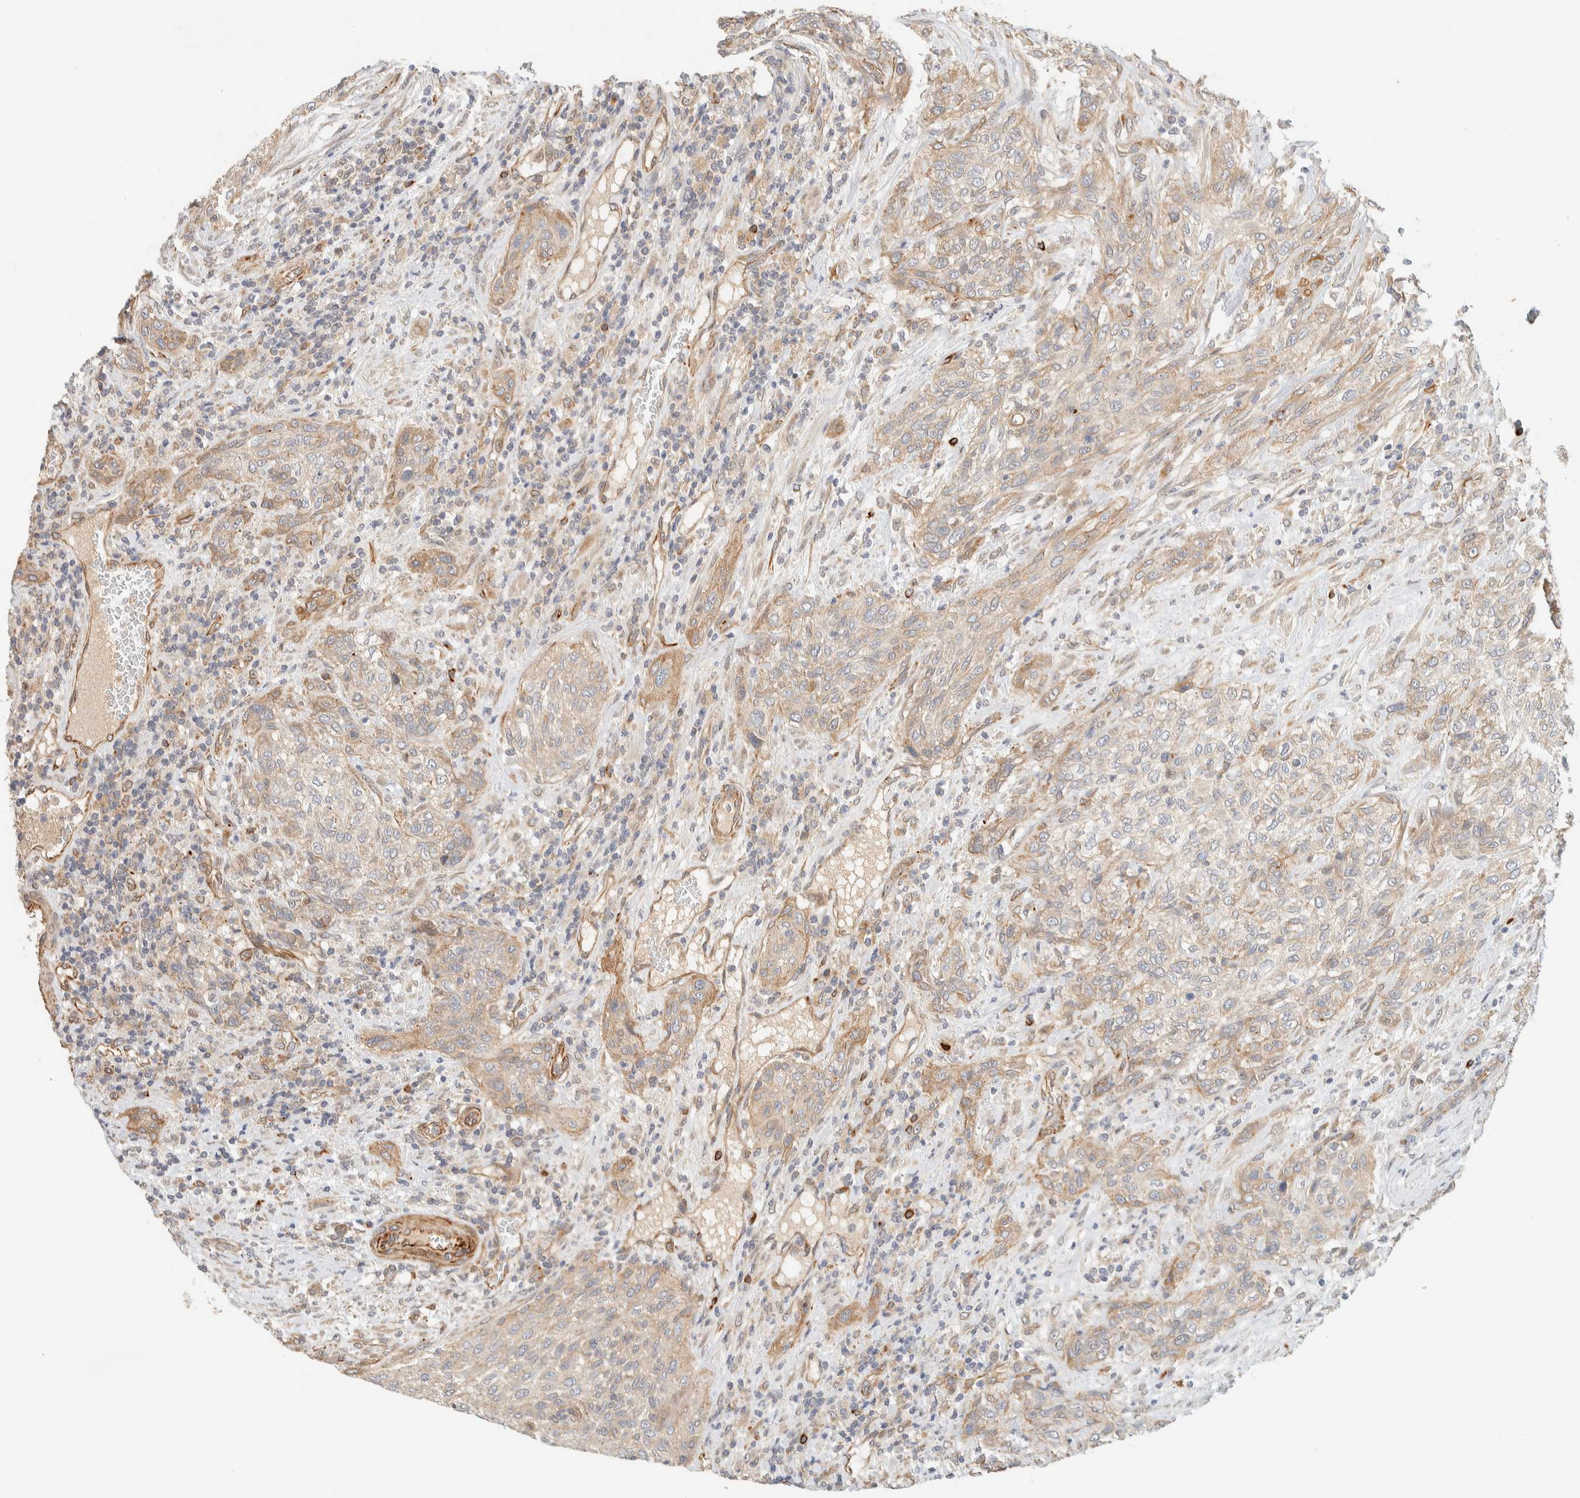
{"staining": {"intensity": "weak", "quantity": ">75%", "location": "cytoplasmic/membranous"}, "tissue": "urothelial cancer", "cell_type": "Tumor cells", "image_type": "cancer", "snomed": [{"axis": "morphology", "description": "Urothelial carcinoma, Low grade"}, {"axis": "morphology", "description": "Urothelial carcinoma, High grade"}, {"axis": "topography", "description": "Urinary bladder"}], "caption": "Urothelial cancer stained with immunohistochemistry demonstrates weak cytoplasmic/membranous staining in approximately >75% of tumor cells.", "gene": "FAT1", "patient": {"sex": "male", "age": 35}}